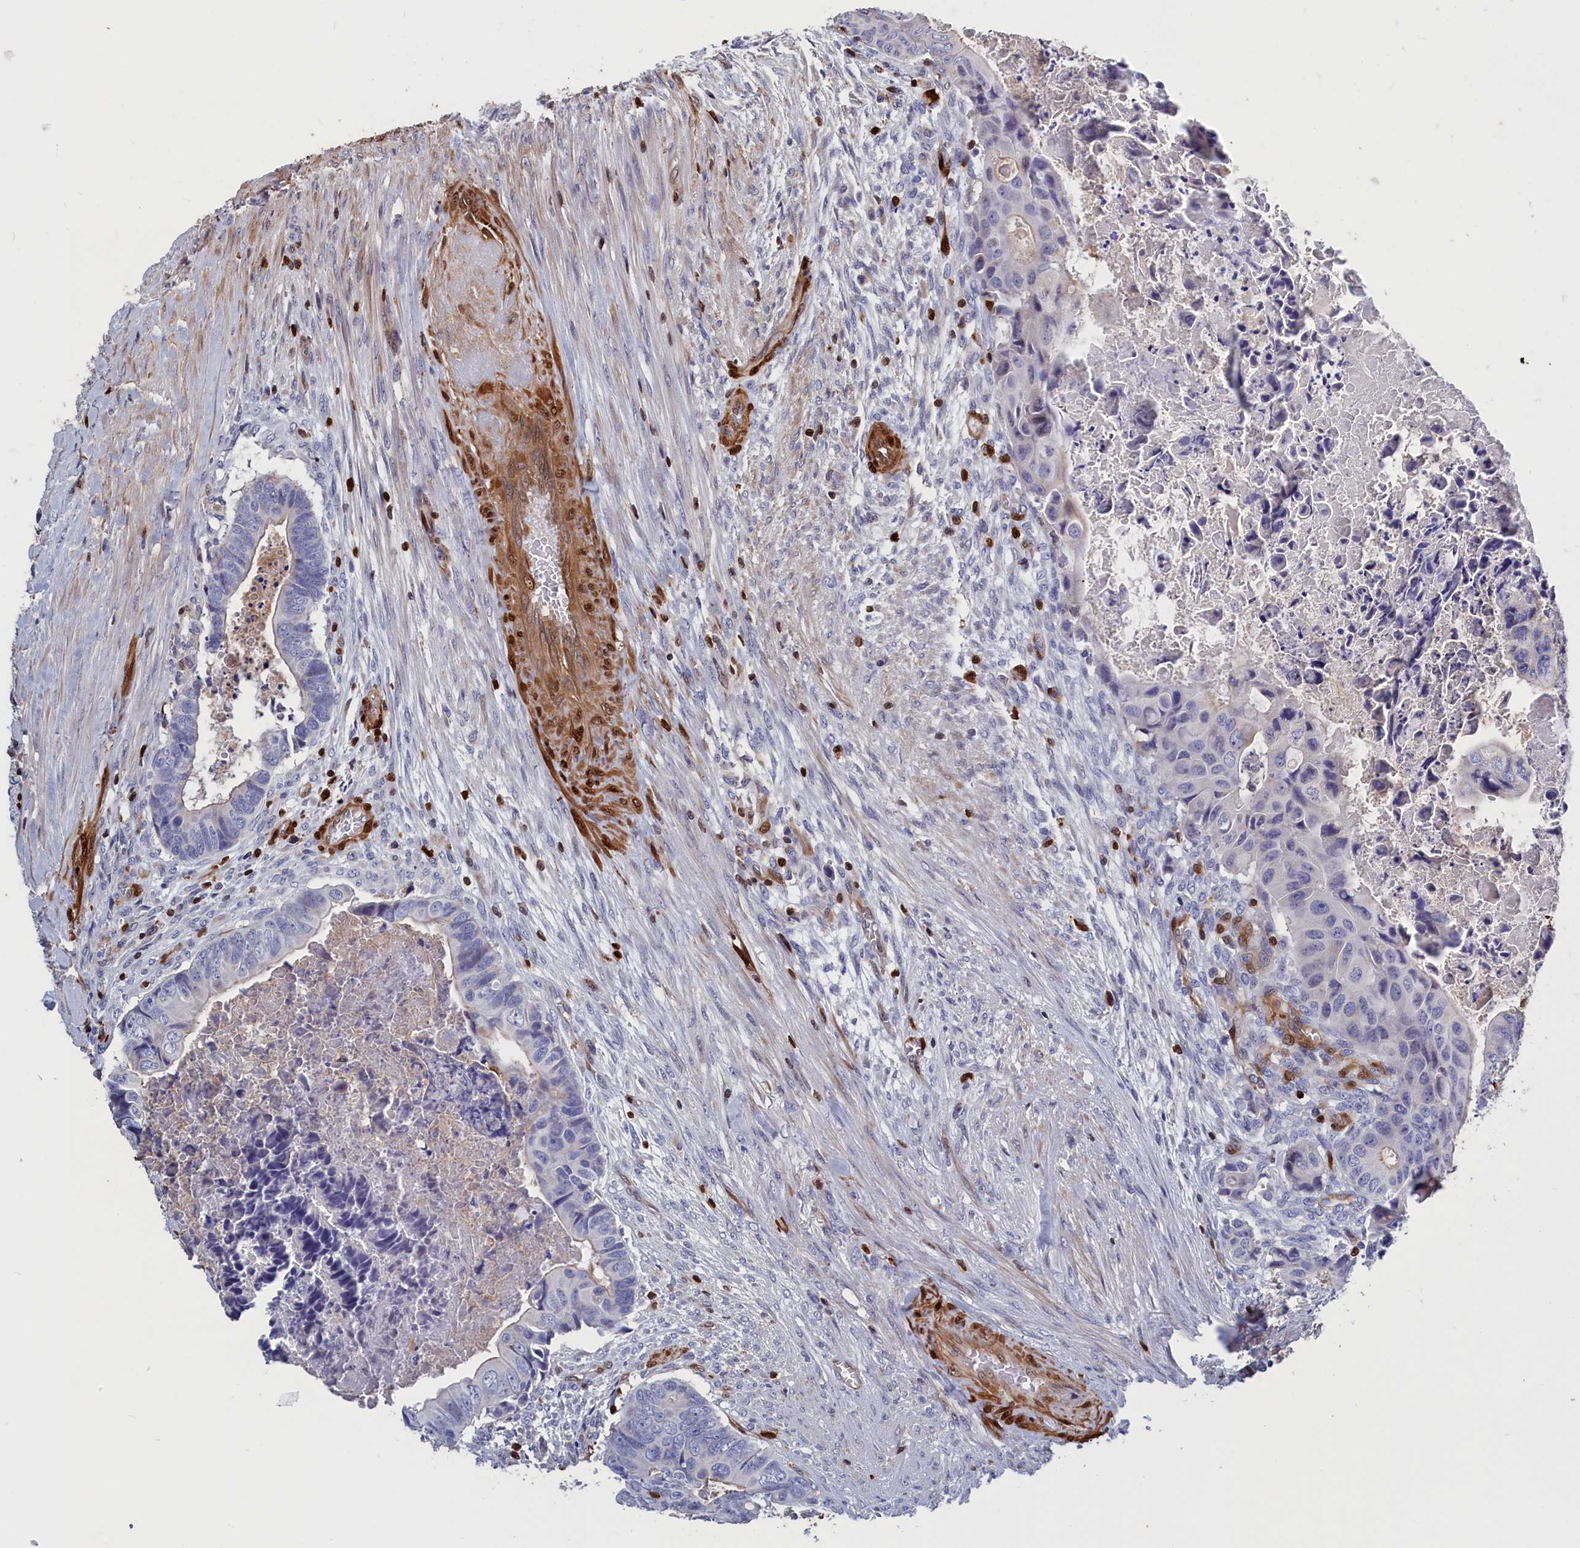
{"staining": {"intensity": "negative", "quantity": "none", "location": "none"}, "tissue": "colorectal cancer", "cell_type": "Tumor cells", "image_type": "cancer", "snomed": [{"axis": "morphology", "description": "Adenocarcinoma, NOS"}, {"axis": "topography", "description": "Rectum"}], "caption": "Protein analysis of colorectal cancer displays no significant positivity in tumor cells. The staining is performed using DAB brown chromogen with nuclei counter-stained in using hematoxylin.", "gene": "CRIP1", "patient": {"sex": "female", "age": 78}}